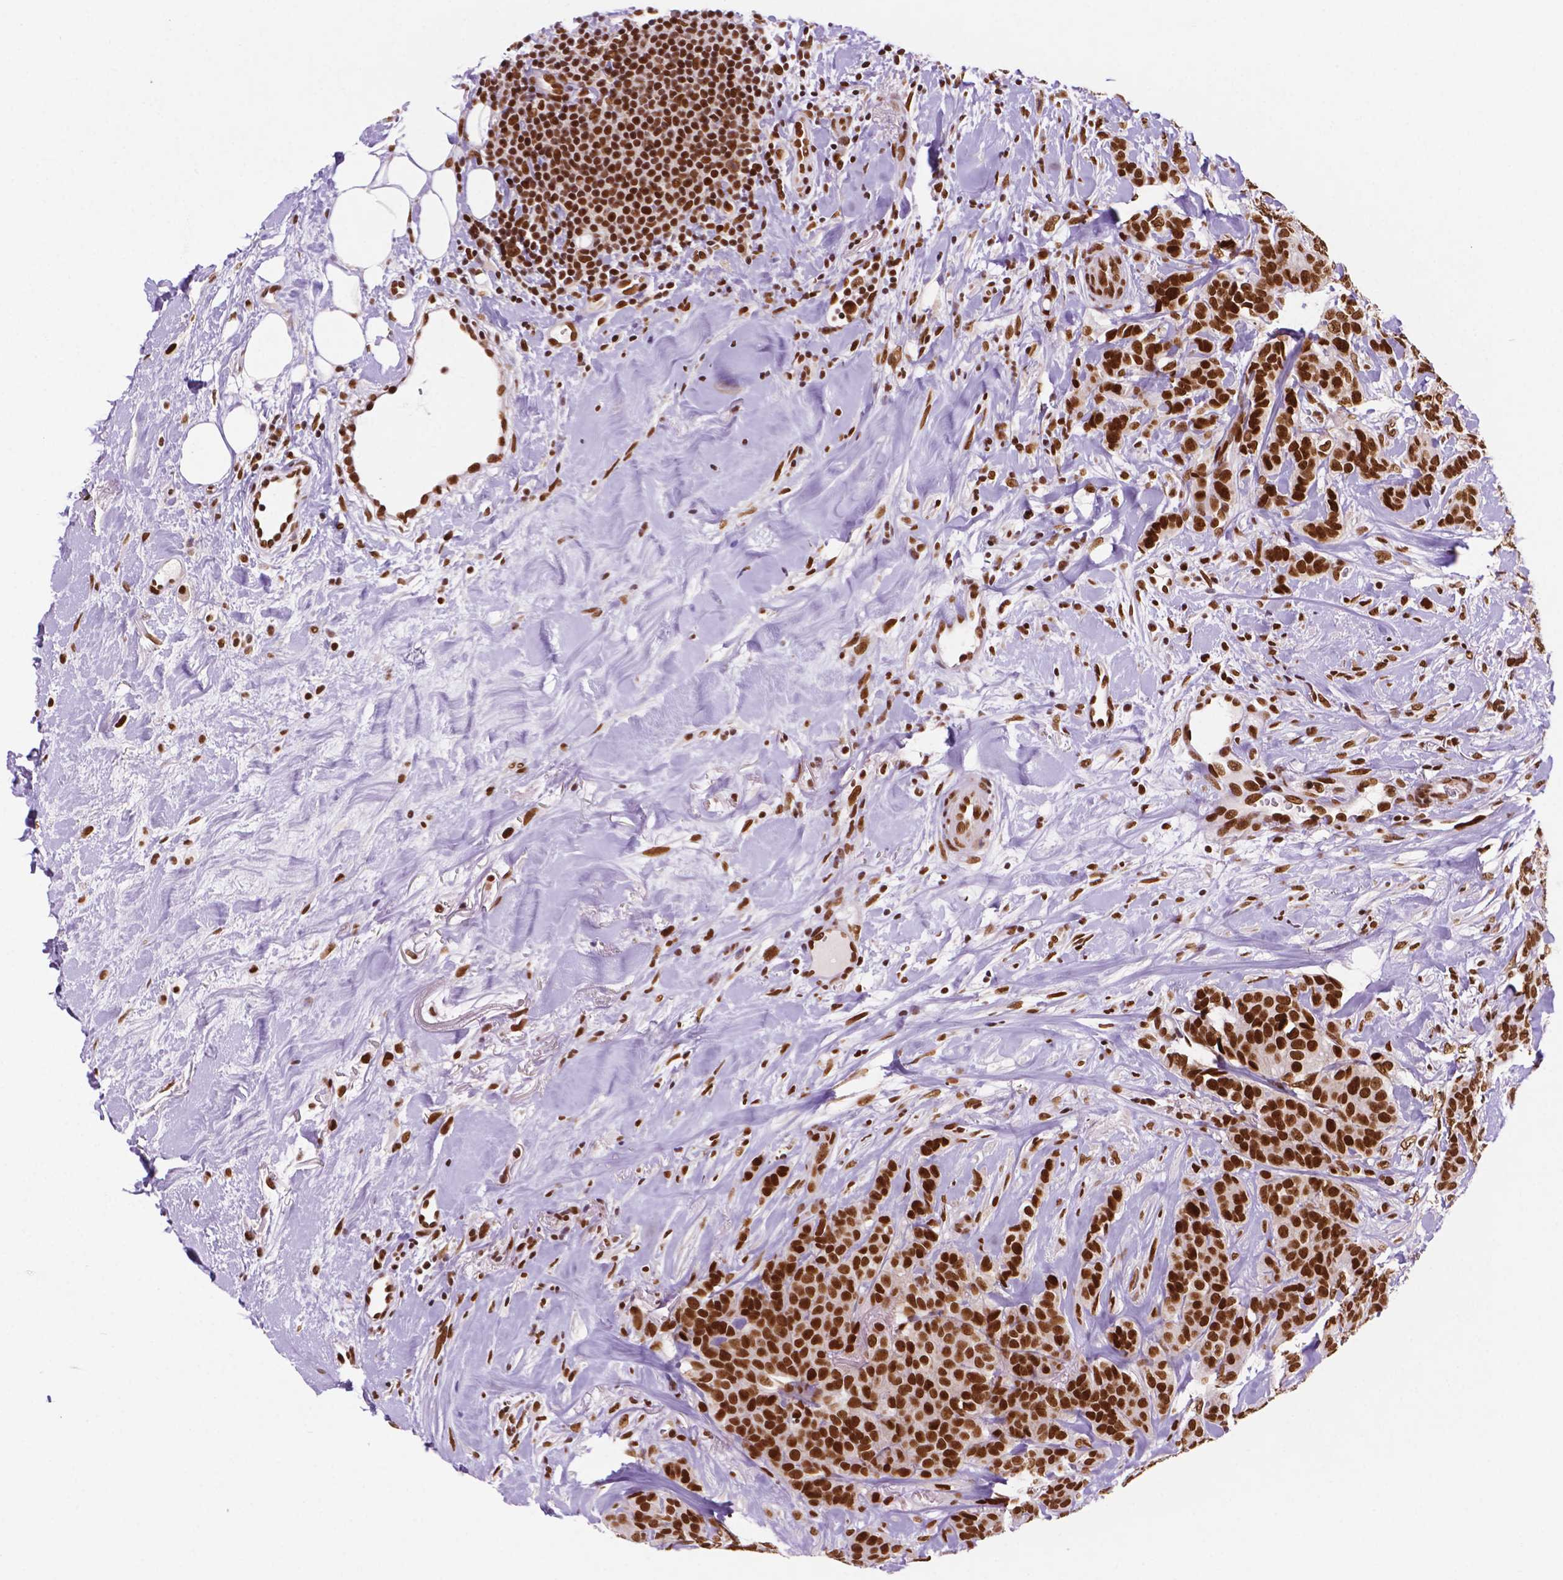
{"staining": {"intensity": "strong", "quantity": "25%-75%", "location": "nuclear"}, "tissue": "breast cancer", "cell_type": "Tumor cells", "image_type": "cancer", "snomed": [{"axis": "morphology", "description": "Duct carcinoma"}, {"axis": "topography", "description": "Breast"}], "caption": "Intraductal carcinoma (breast) stained with a brown dye exhibits strong nuclear positive positivity in approximately 25%-75% of tumor cells.", "gene": "MLH1", "patient": {"sex": "female", "age": 84}}